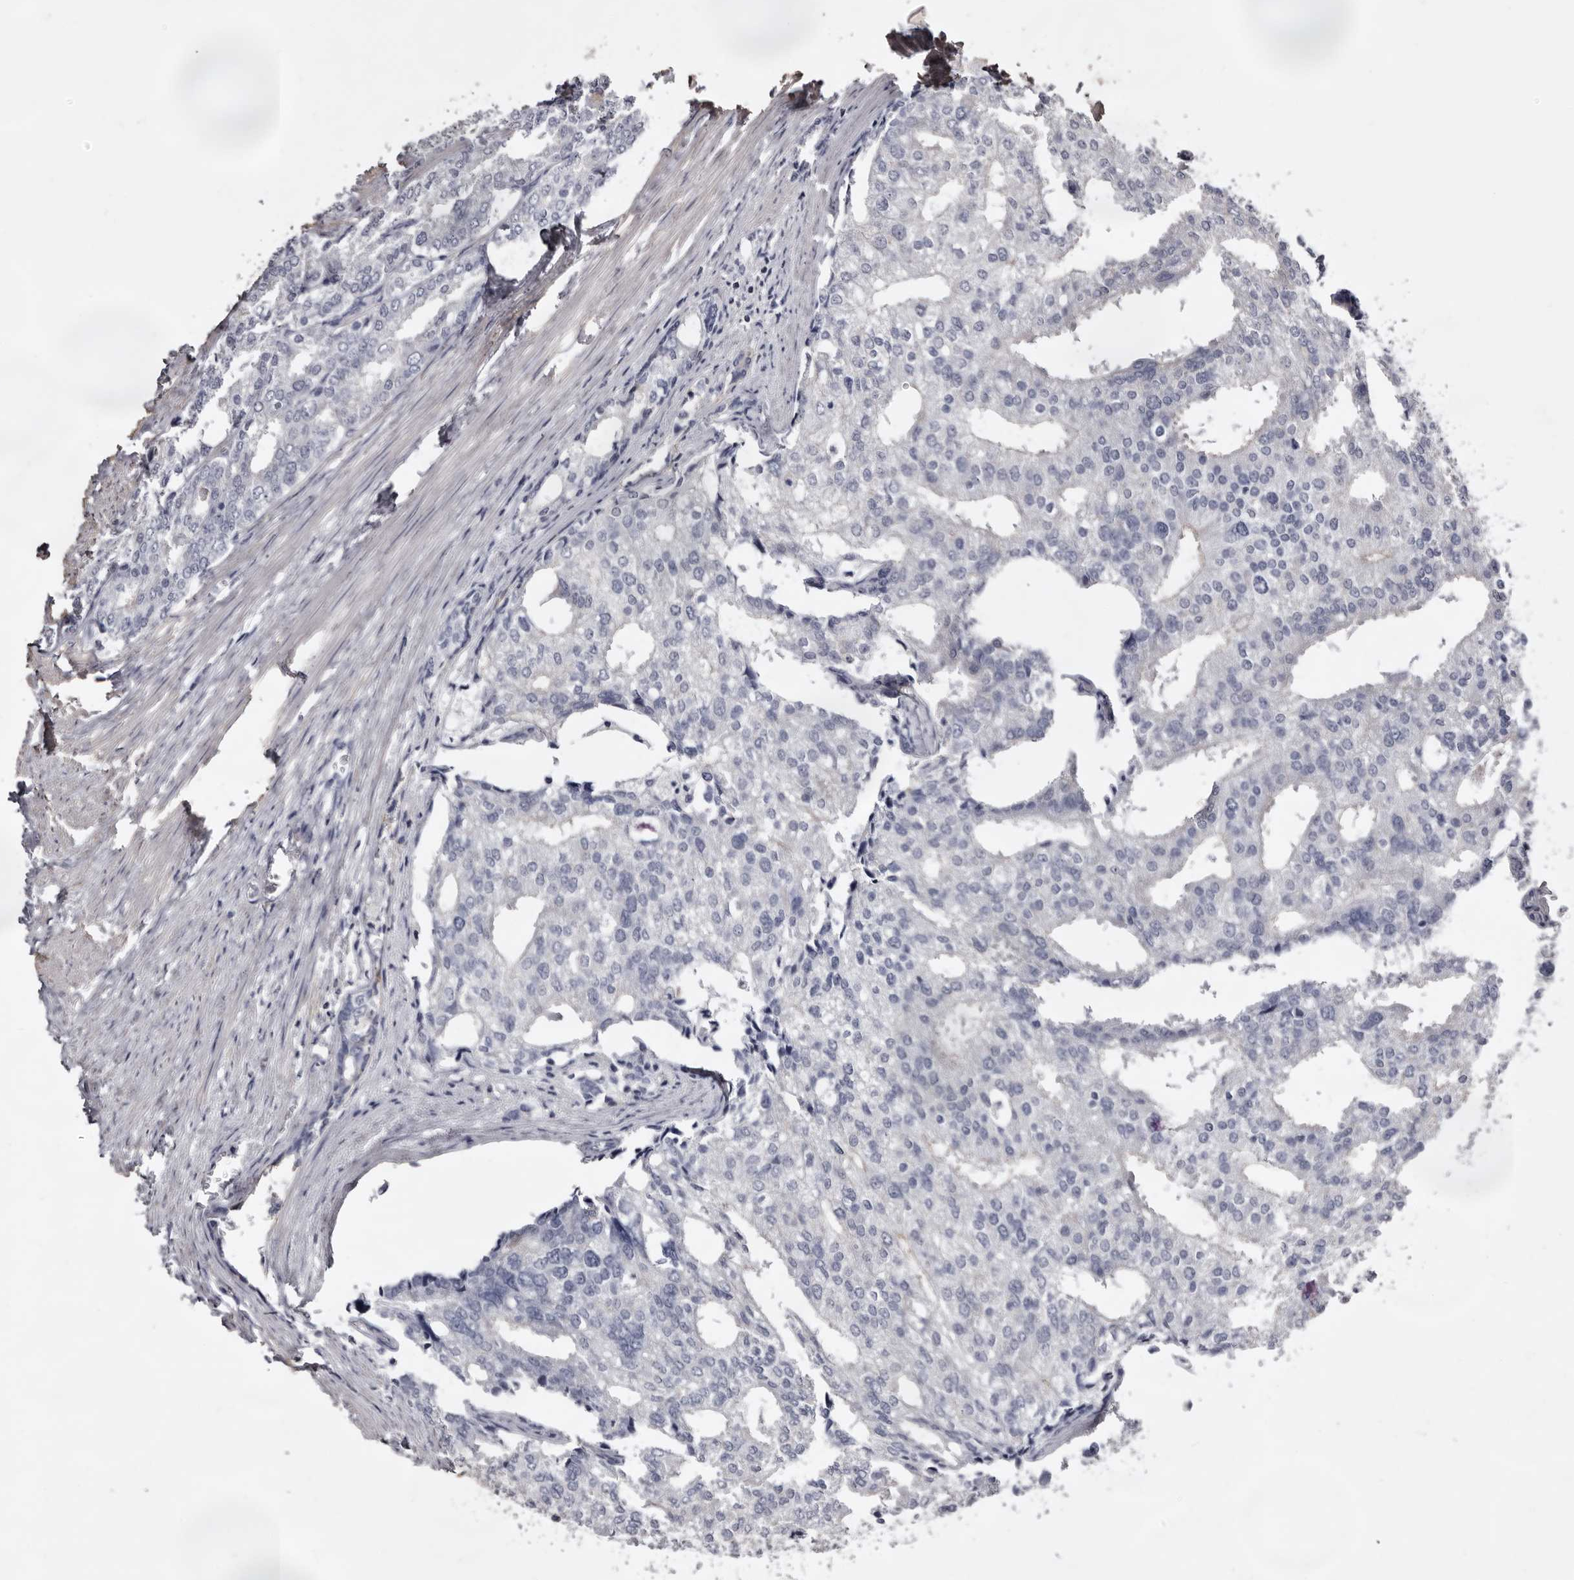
{"staining": {"intensity": "negative", "quantity": "none", "location": "none"}, "tissue": "prostate cancer", "cell_type": "Tumor cells", "image_type": "cancer", "snomed": [{"axis": "morphology", "description": "Adenocarcinoma, High grade"}, {"axis": "topography", "description": "Prostate"}], "caption": "A high-resolution photomicrograph shows IHC staining of prostate cancer (high-grade adenocarcinoma), which displays no significant positivity in tumor cells.", "gene": "LAD1", "patient": {"sex": "male", "age": 50}}